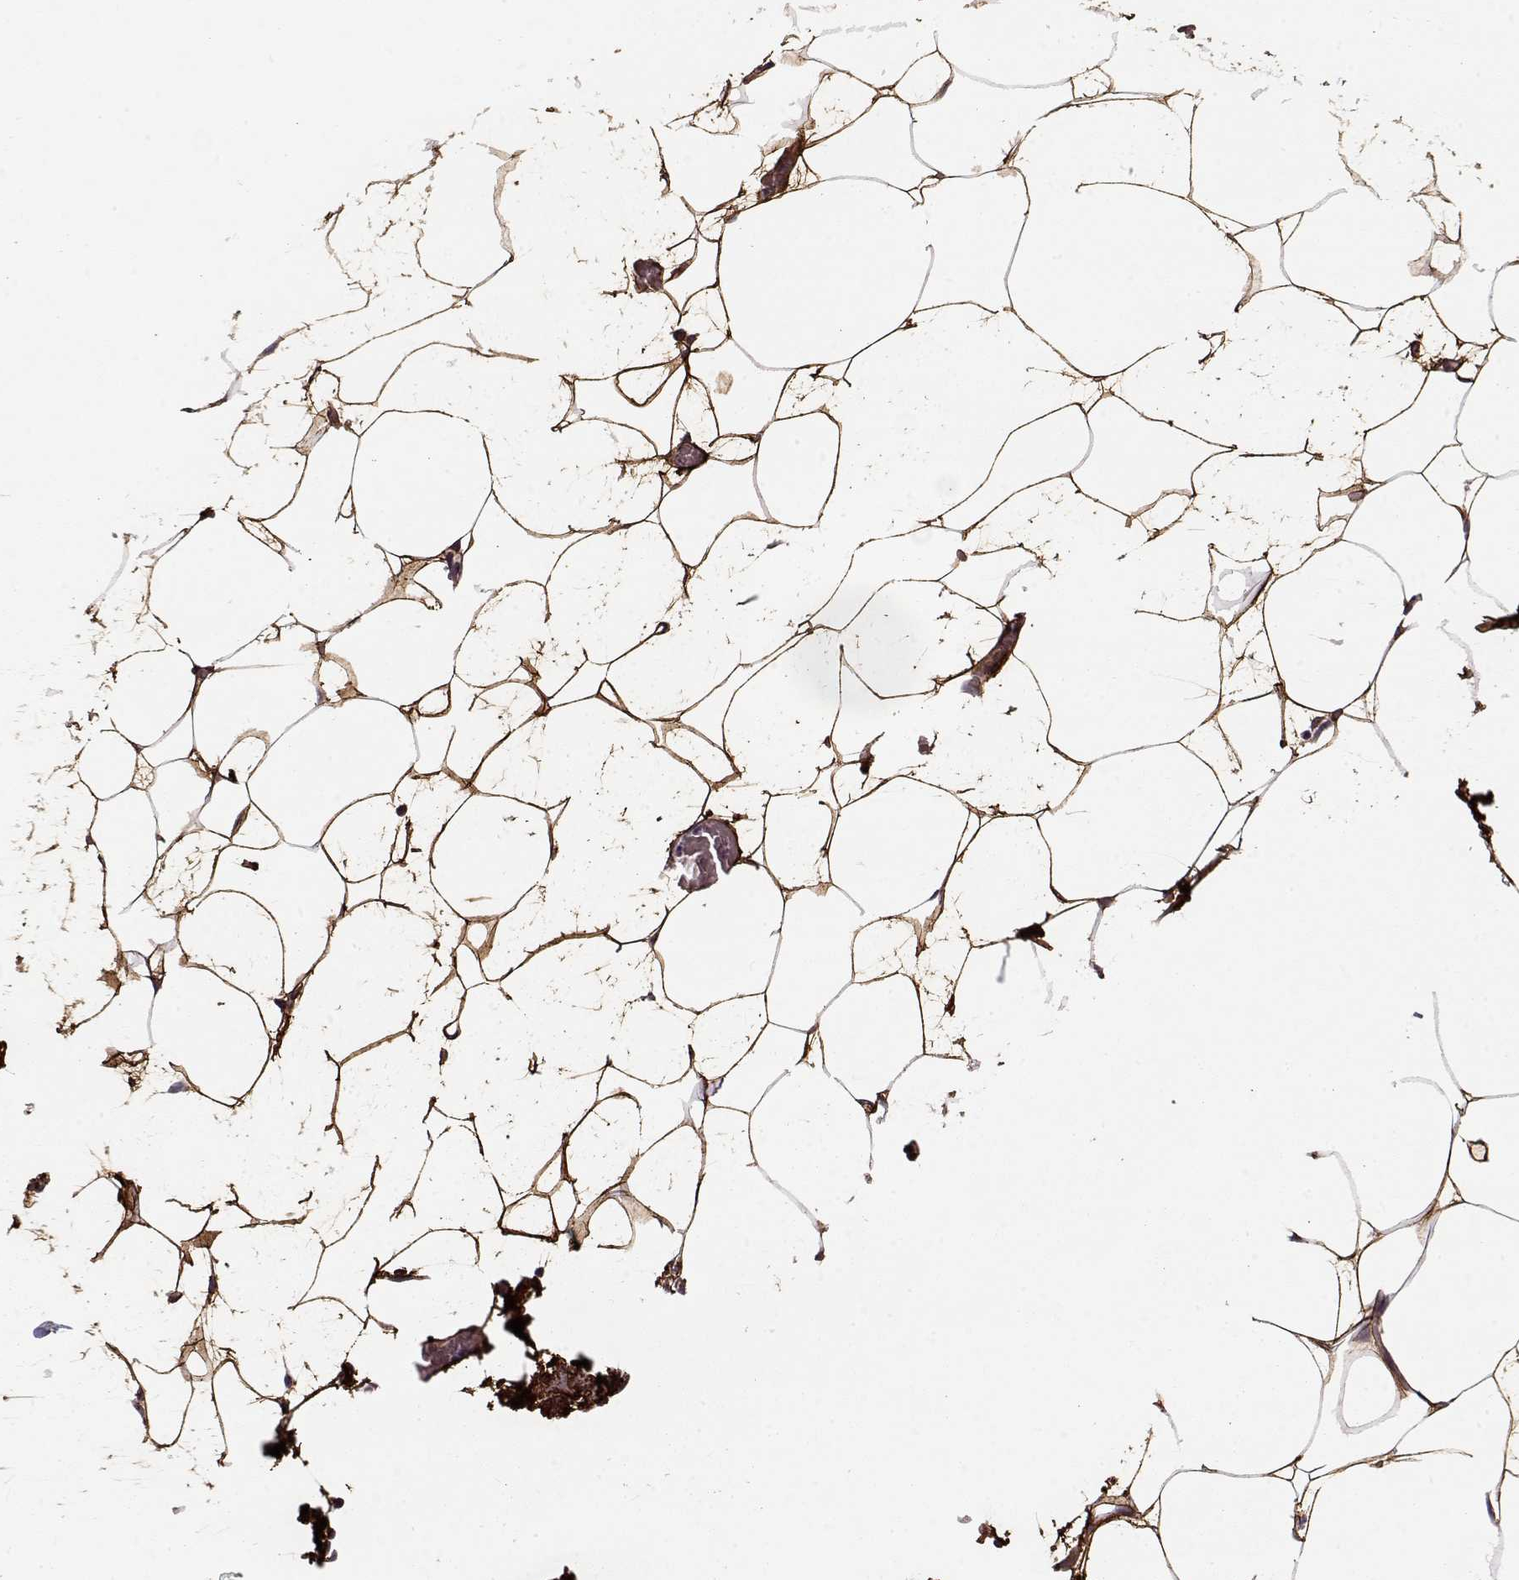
{"staining": {"intensity": "strong", "quantity": ">75%", "location": "cytoplasmic/membranous"}, "tissue": "adipose tissue", "cell_type": "Adipocytes", "image_type": "normal", "snomed": [{"axis": "morphology", "description": "Normal tissue, NOS"}, {"axis": "topography", "description": "Adipose tissue"}], "caption": "Protein staining of unremarkable adipose tissue demonstrates strong cytoplasmic/membranous expression in approximately >75% of adipocytes.", "gene": "LUM", "patient": {"sex": "male", "age": 57}}